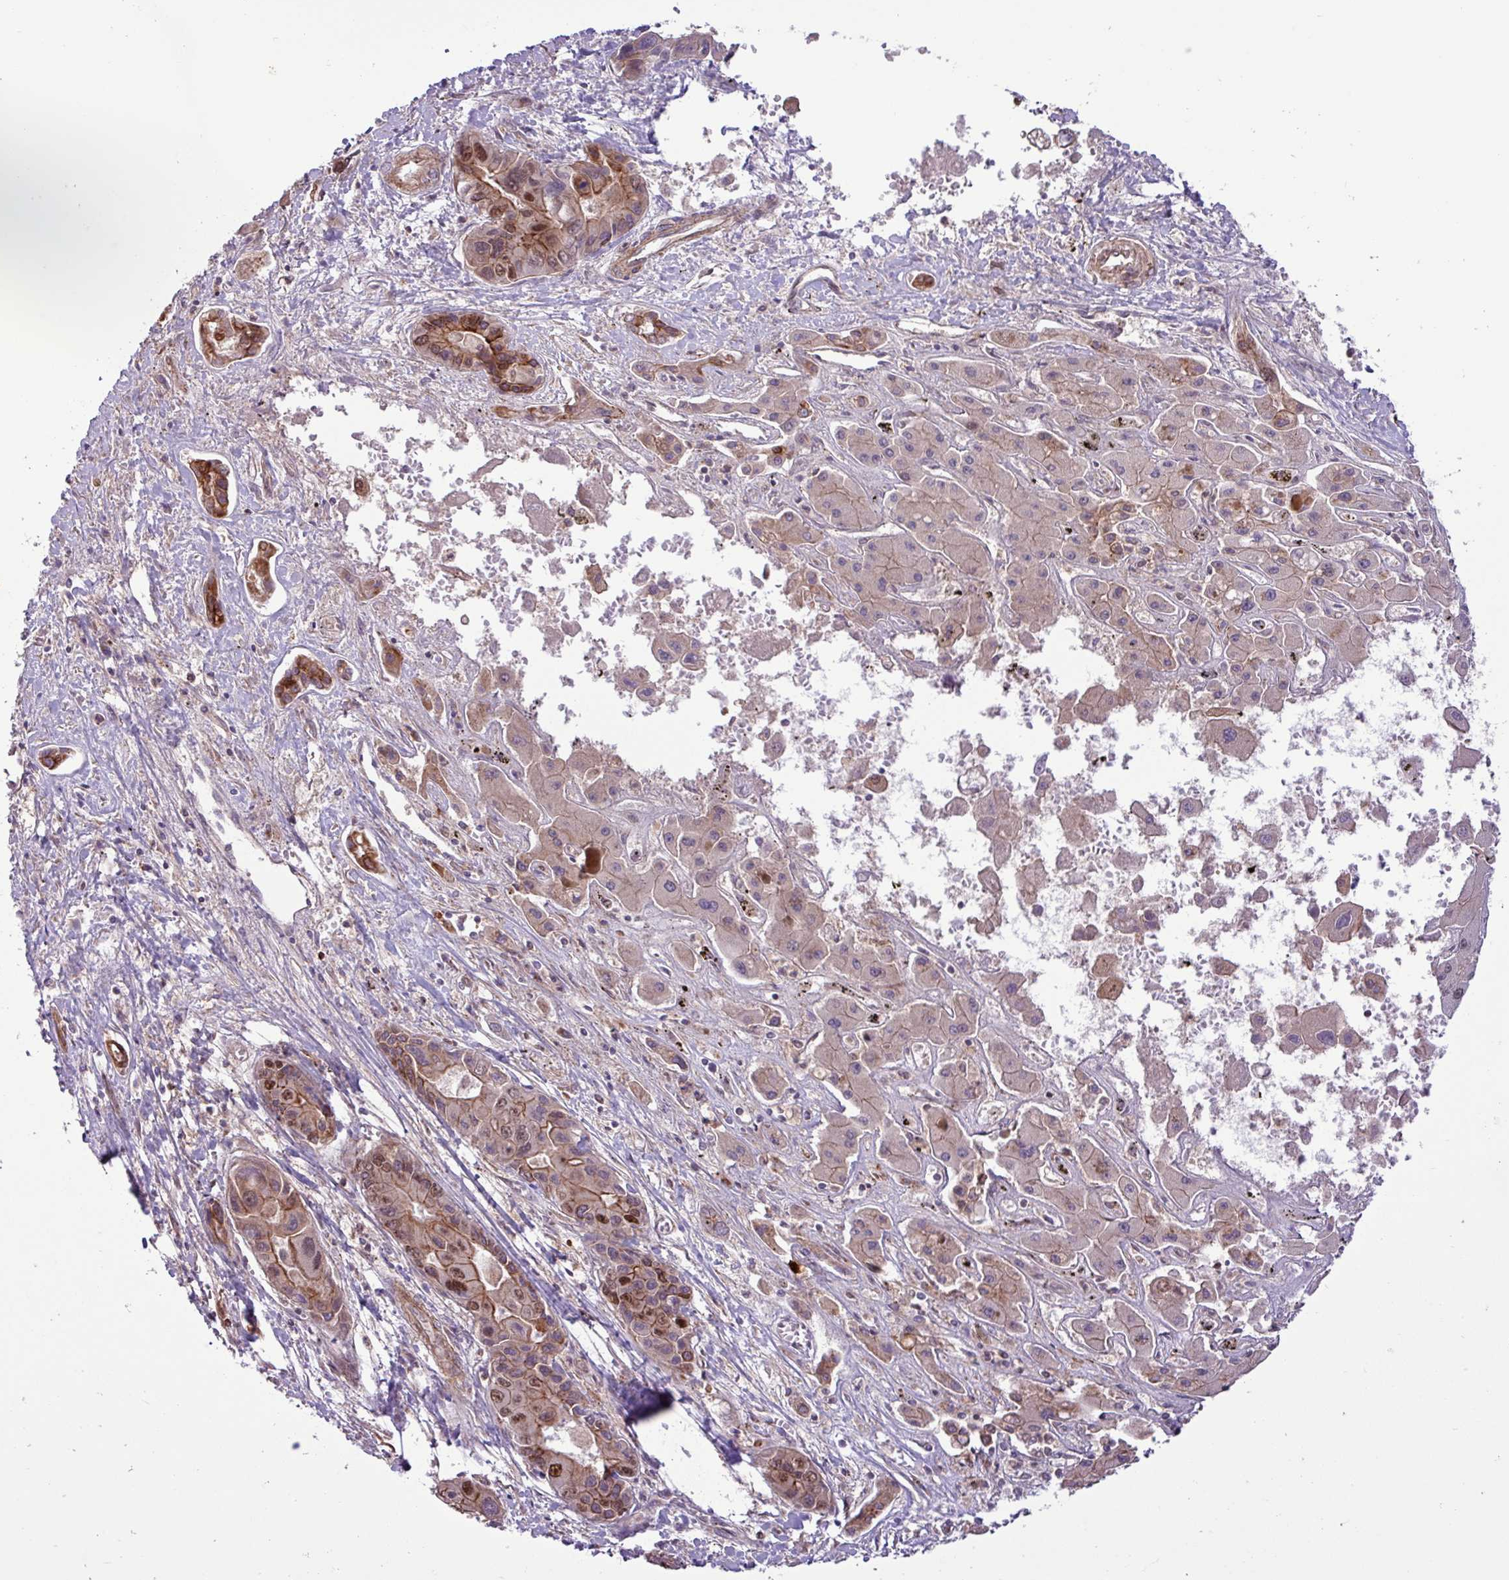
{"staining": {"intensity": "moderate", "quantity": "25%-75%", "location": "cytoplasmic/membranous,nuclear"}, "tissue": "liver cancer", "cell_type": "Tumor cells", "image_type": "cancer", "snomed": [{"axis": "morphology", "description": "Cholangiocarcinoma"}, {"axis": "topography", "description": "Liver"}], "caption": "Human liver cancer stained with a protein marker demonstrates moderate staining in tumor cells.", "gene": "CNTRL", "patient": {"sex": "male", "age": 67}}